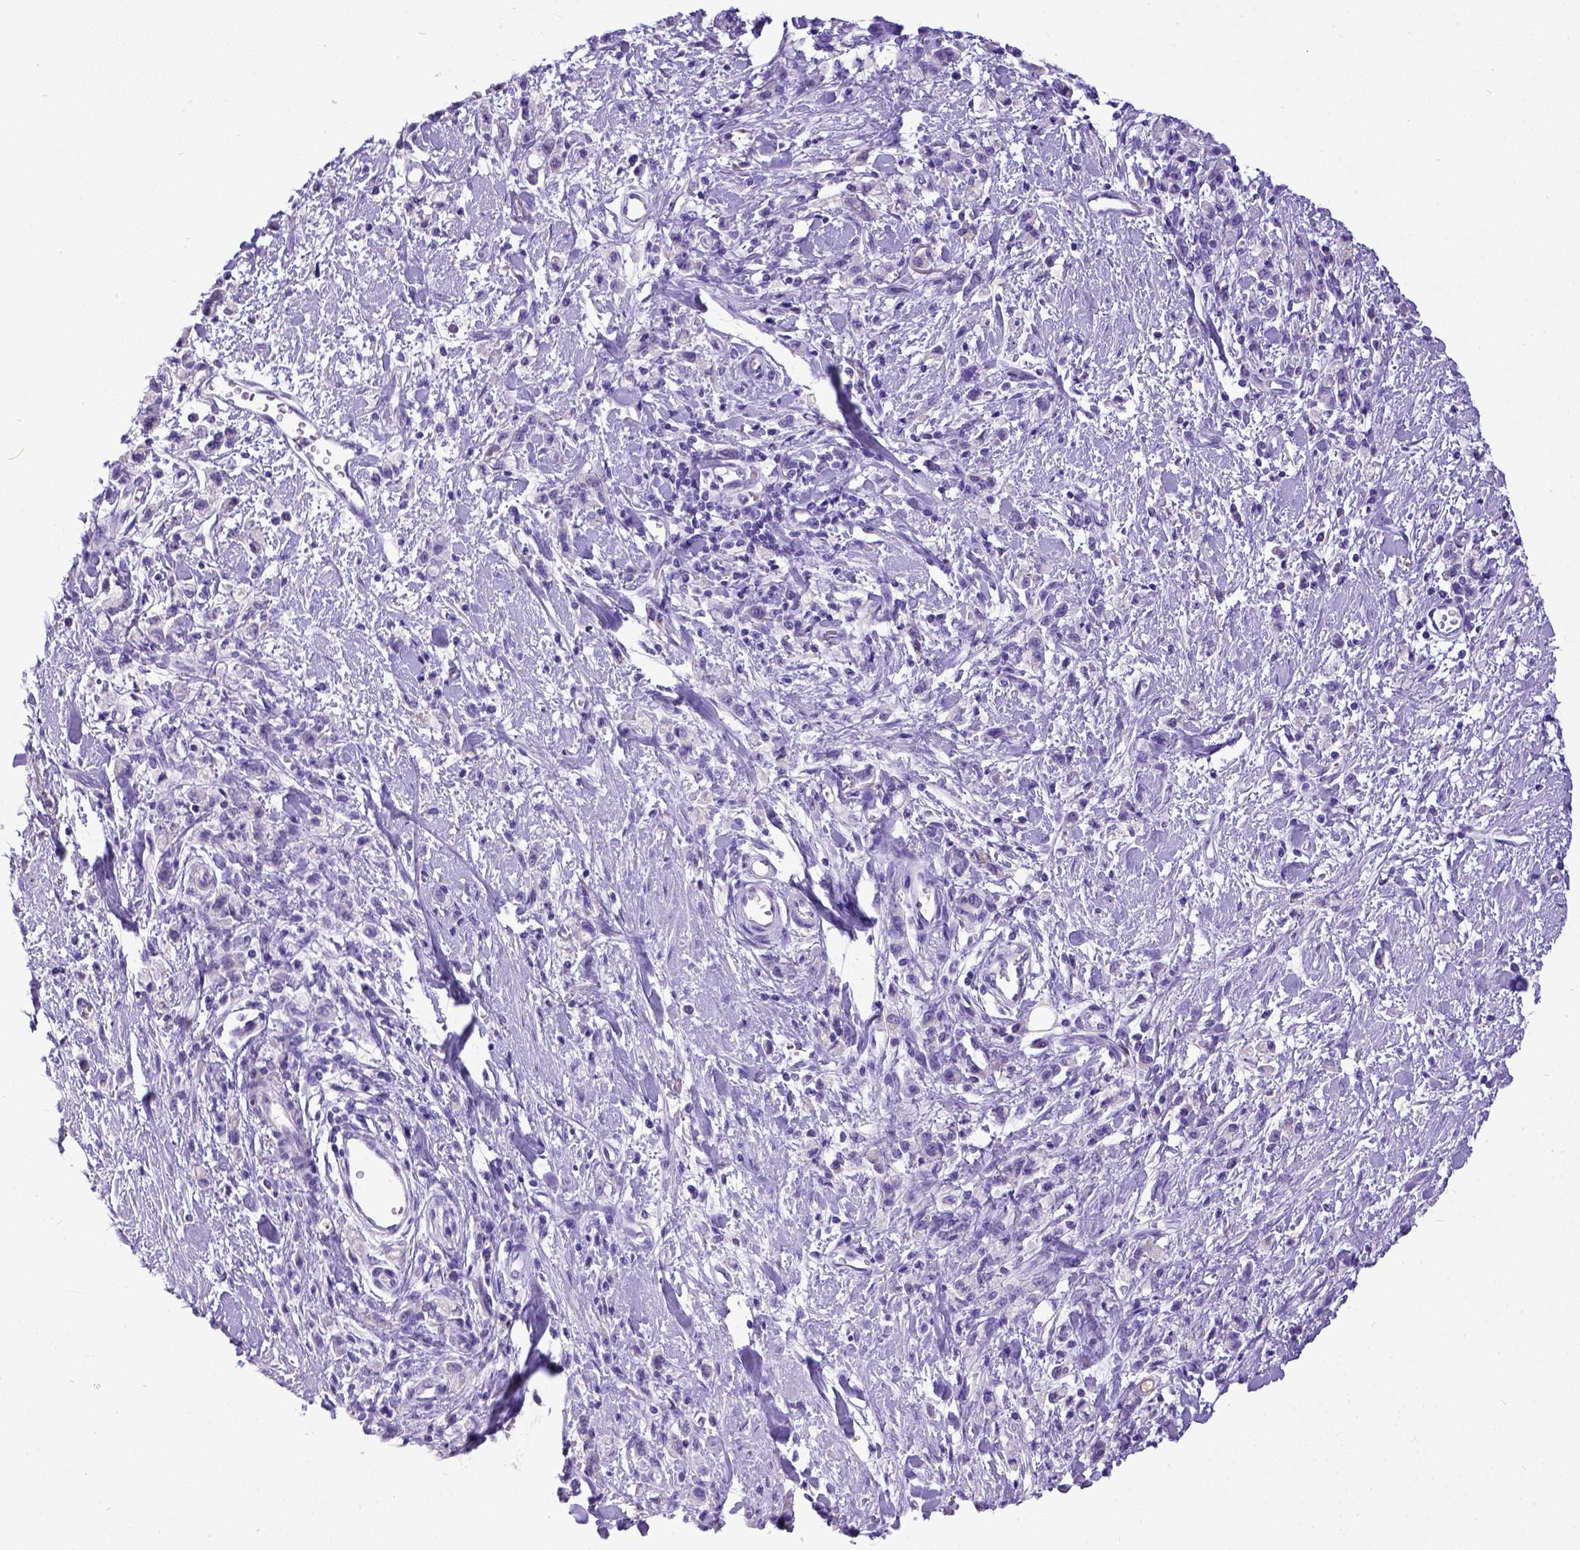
{"staining": {"intensity": "negative", "quantity": "none", "location": "none"}, "tissue": "stomach cancer", "cell_type": "Tumor cells", "image_type": "cancer", "snomed": [{"axis": "morphology", "description": "Adenocarcinoma, NOS"}, {"axis": "topography", "description": "Stomach"}], "caption": "DAB immunohistochemical staining of human stomach cancer reveals no significant expression in tumor cells. (DAB IHC visualized using brightfield microscopy, high magnification).", "gene": "ESR1", "patient": {"sex": "male", "age": 77}}